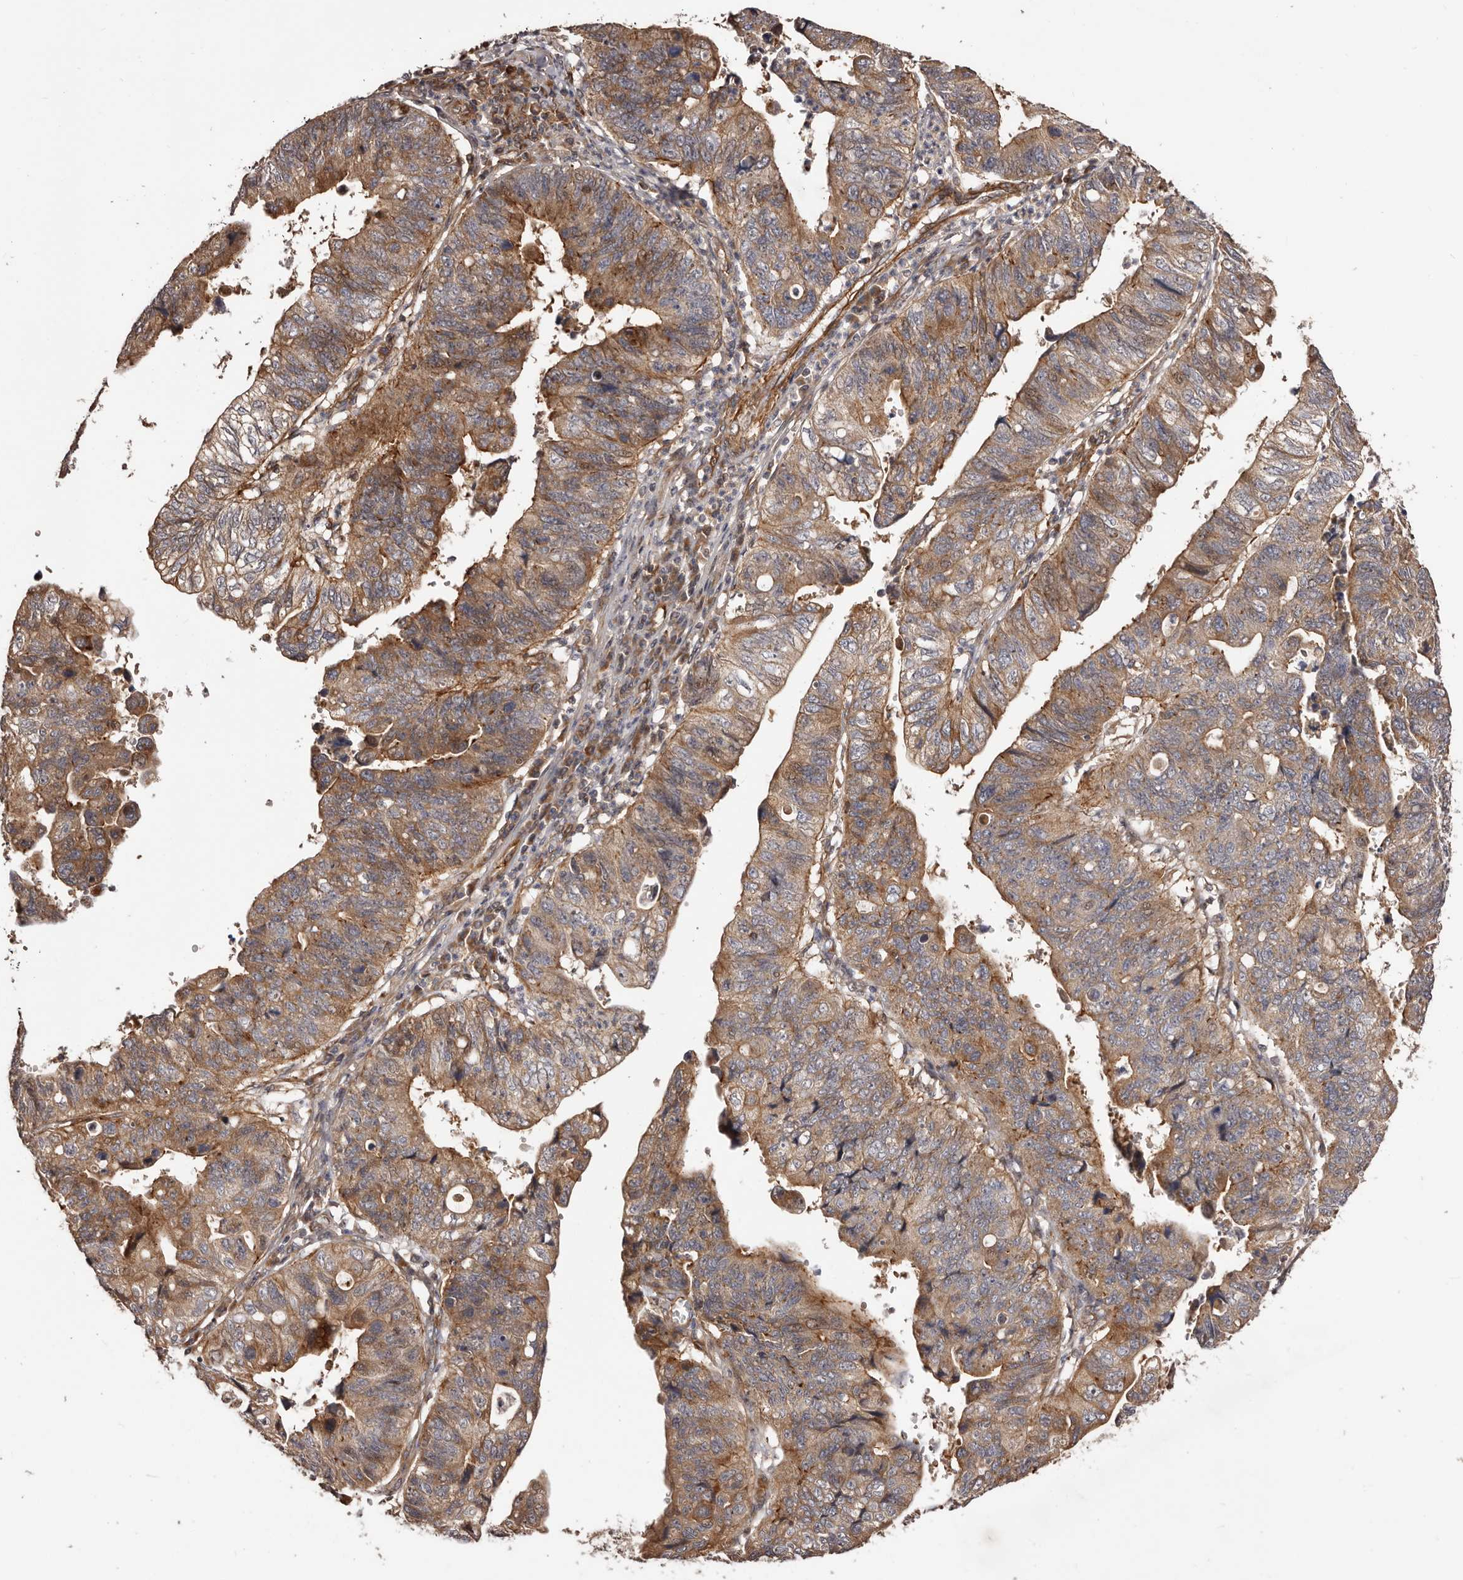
{"staining": {"intensity": "moderate", "quantity": ">75%", "location": "cytoplasmic/membranous"}, "tissue": "stomach cancer", "cell_type": "Tumor cells", "image_type": "cancer", "snomed": [{"axis": "morphology", "description": "Adenocarcinoma, NOS"}, {"axis": "topography", "description": "Stomach"}], "caption": "This photomicrograph displays immunohistochemistry staining of adenocarcinoma (stomach), with medium moderate cytoplasmic/membranous staining in about >75% of tumor cells.", "gene": "GTPBP1", "patient": {"sex": "male", "age": 59}}